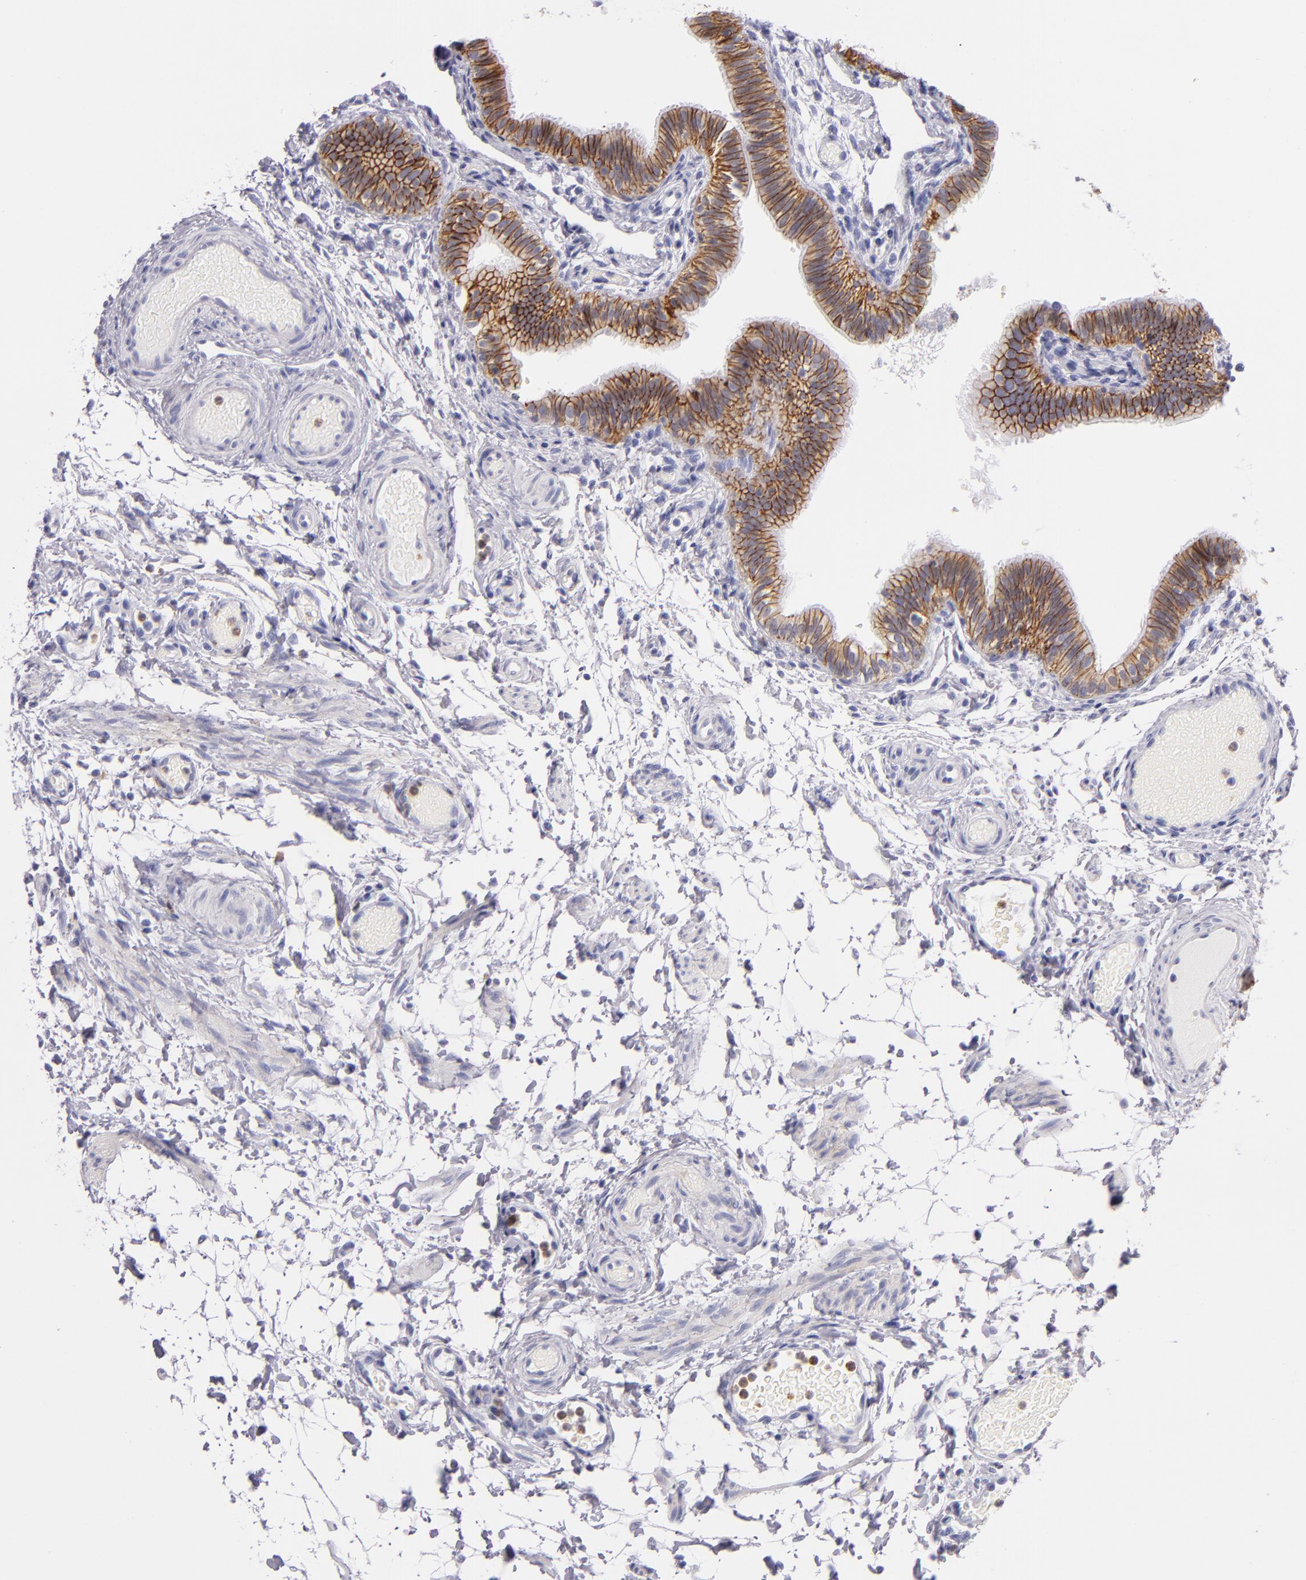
{"staining": {"intensity": "moderate", "quantity": "25%-75%", "location": "cytoplasmic/membranous"}, "tissue": "fallopian tube", "cell_type": "Glandular cells", "image_type": "normal", "snomed": [{"axis": "morphology", "description": "Normal tissue, NOS"}, {"axis": "morphology", "description": "Dermoid, NOS"}, {"axis": "topography", "description": "Fallopian tube"}], "caption": "Moderate cytoplasmic/membranous expression is identified in about 25%-75% of glandular cells in benign fallopian tube.", "gene": "CDH3", "patient": {"sex": "female", "age": 33}}